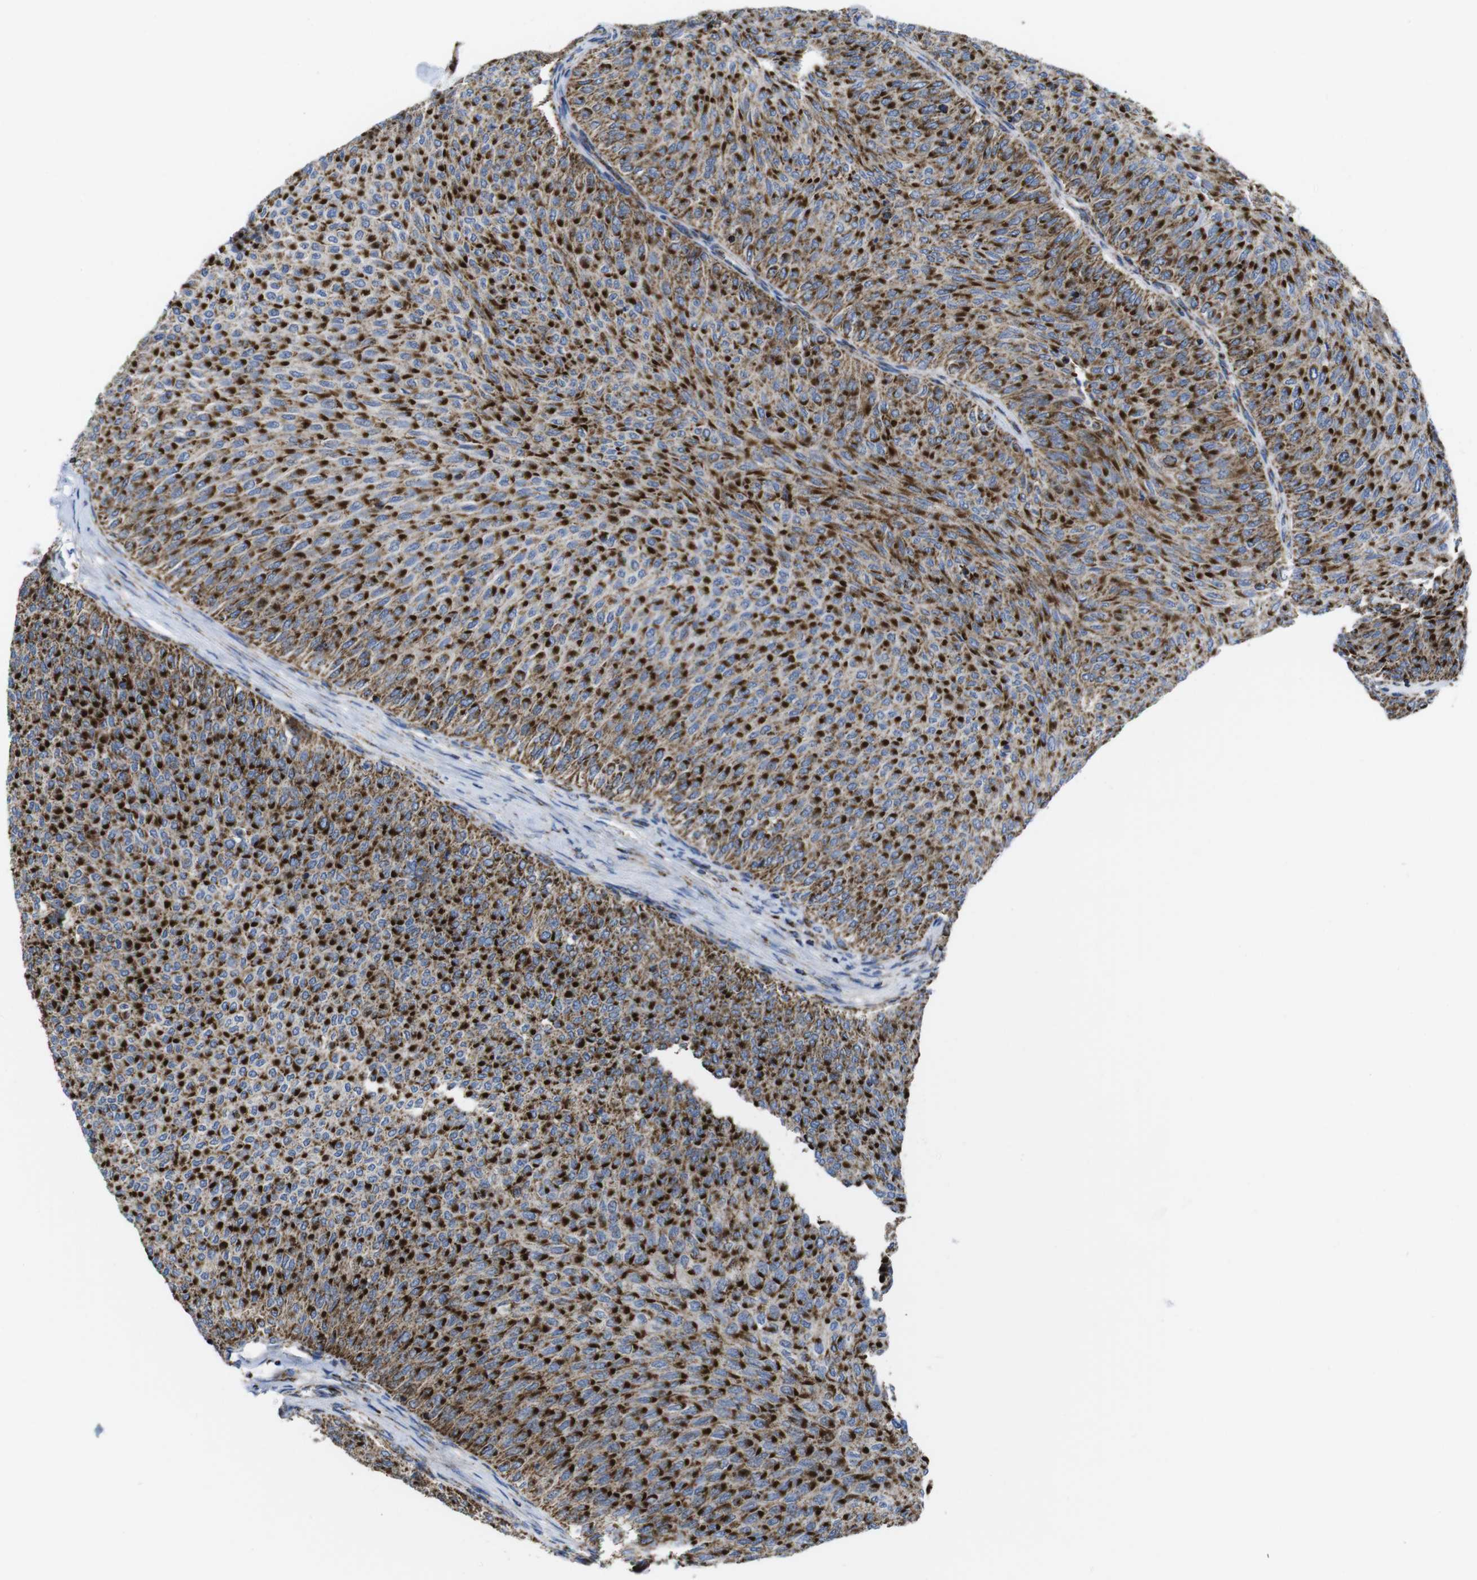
{"staining": {"intensity": "strong", "quantity": ">75%", "location": "cytoplasmic/membranous"}, "tissue": "urothelial cancer", "cell_type": "Tumor cells", "image_type": "cancer", "snomed": [{"axis": "morphology", "description": "Urothelial carcinoma, Low grade"}, {"axis": "topography", "description": "Urinary bladder"}], "caption": "A brown stain shows strong cytoplasmic/membranous expression of a protein in urothelial cancer tumor cells. (Brightfield microscopy of DAB IHC at high magnification).", "gene": "TMEM192", "patient": {"sex": "male", "age": 78}}